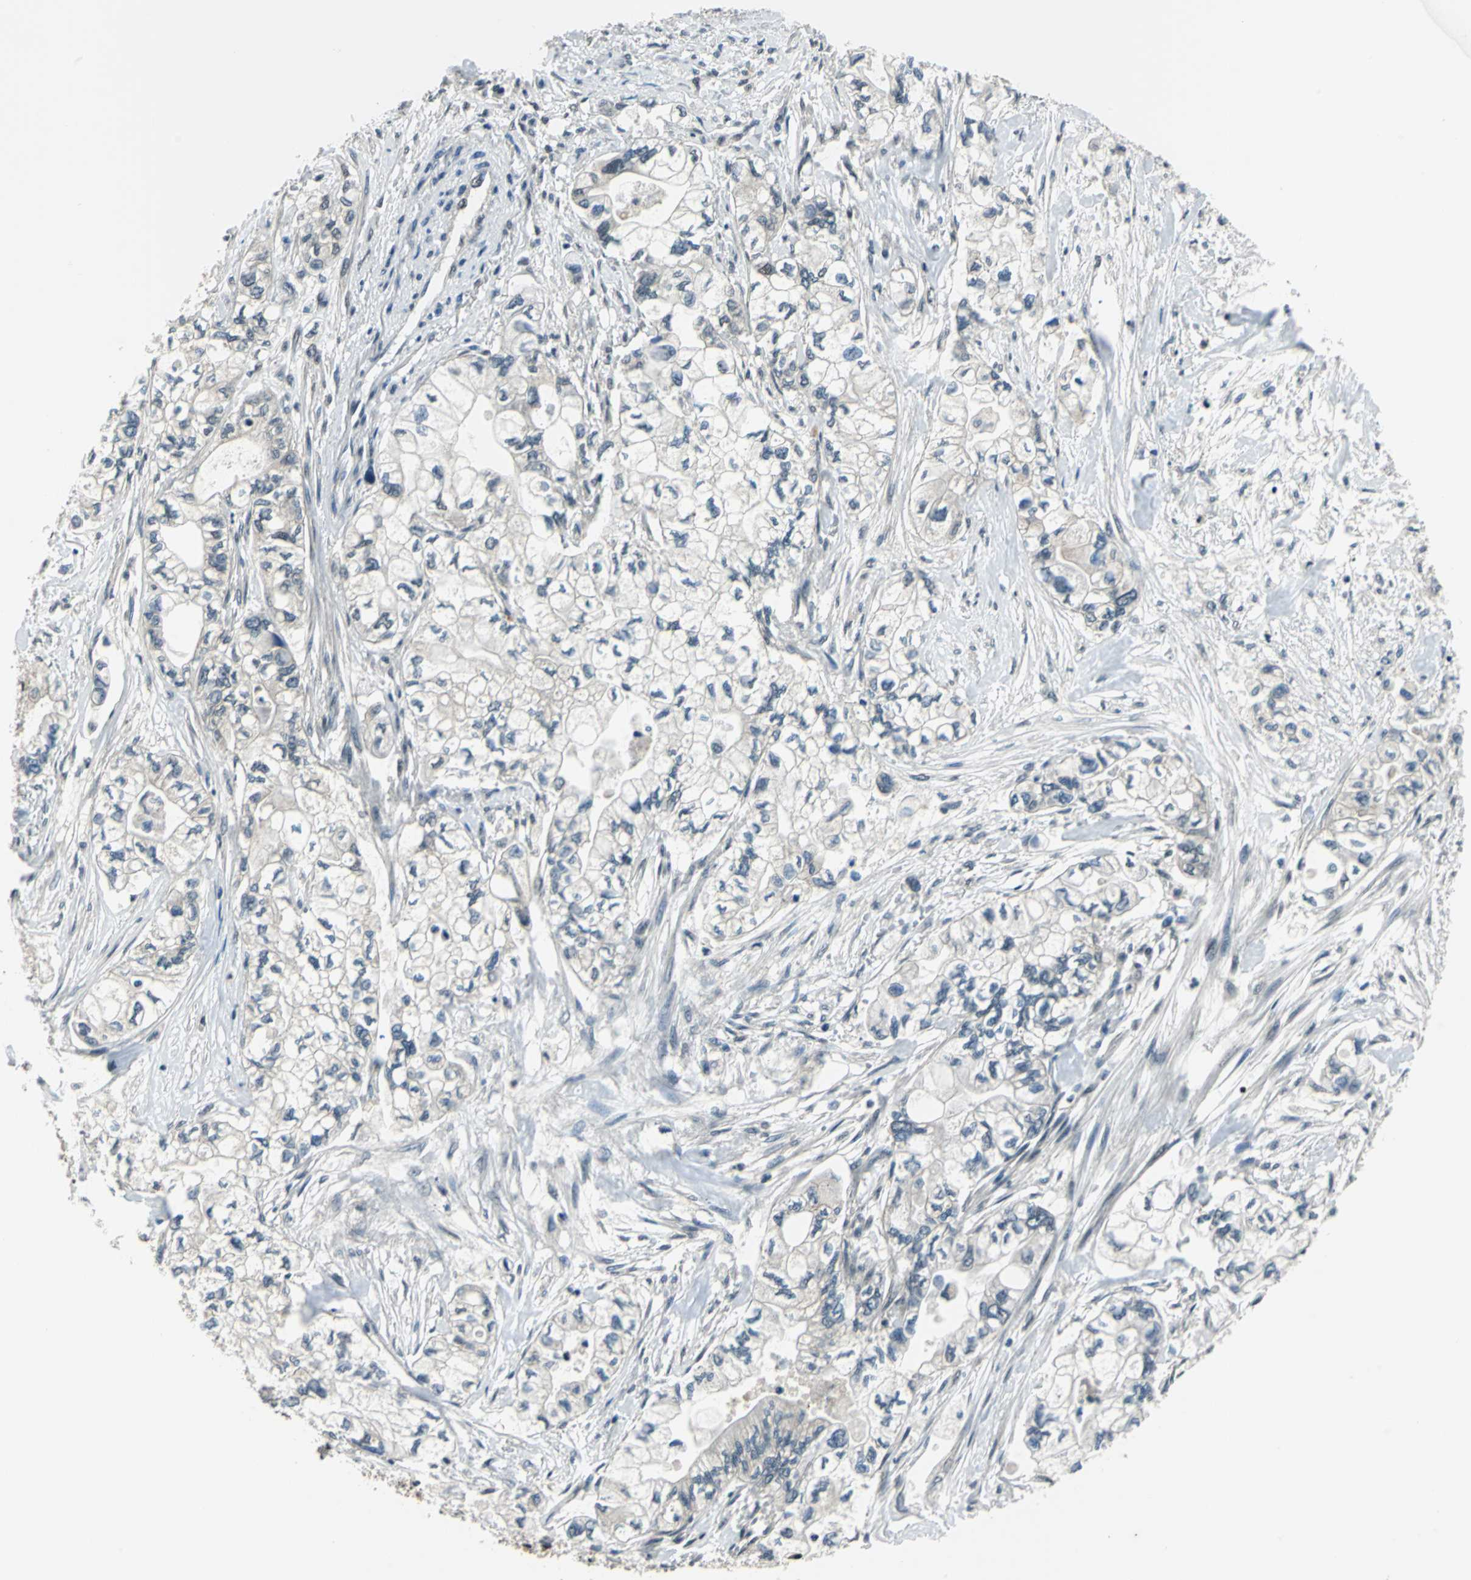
{"staining": {"intensity": "negative", "quantity": "none", "location": "none"}, "tissue": "pancreatic cancer", "cell_type": "Tumor cells", "image_type": "cancer", "snomed": [{"axis": "morphology", "description": "Adenocarcinoma, NOS"}, {"axis": "topography", "description": "Pancreas"}], "caption": "This is an immunohistochemistry (IHC) photomicrograph of human pancreatic cancer. There is no staining in tumor cells.", "gene": "RBM14", "patient": {"sex": "male", "age": 79}}